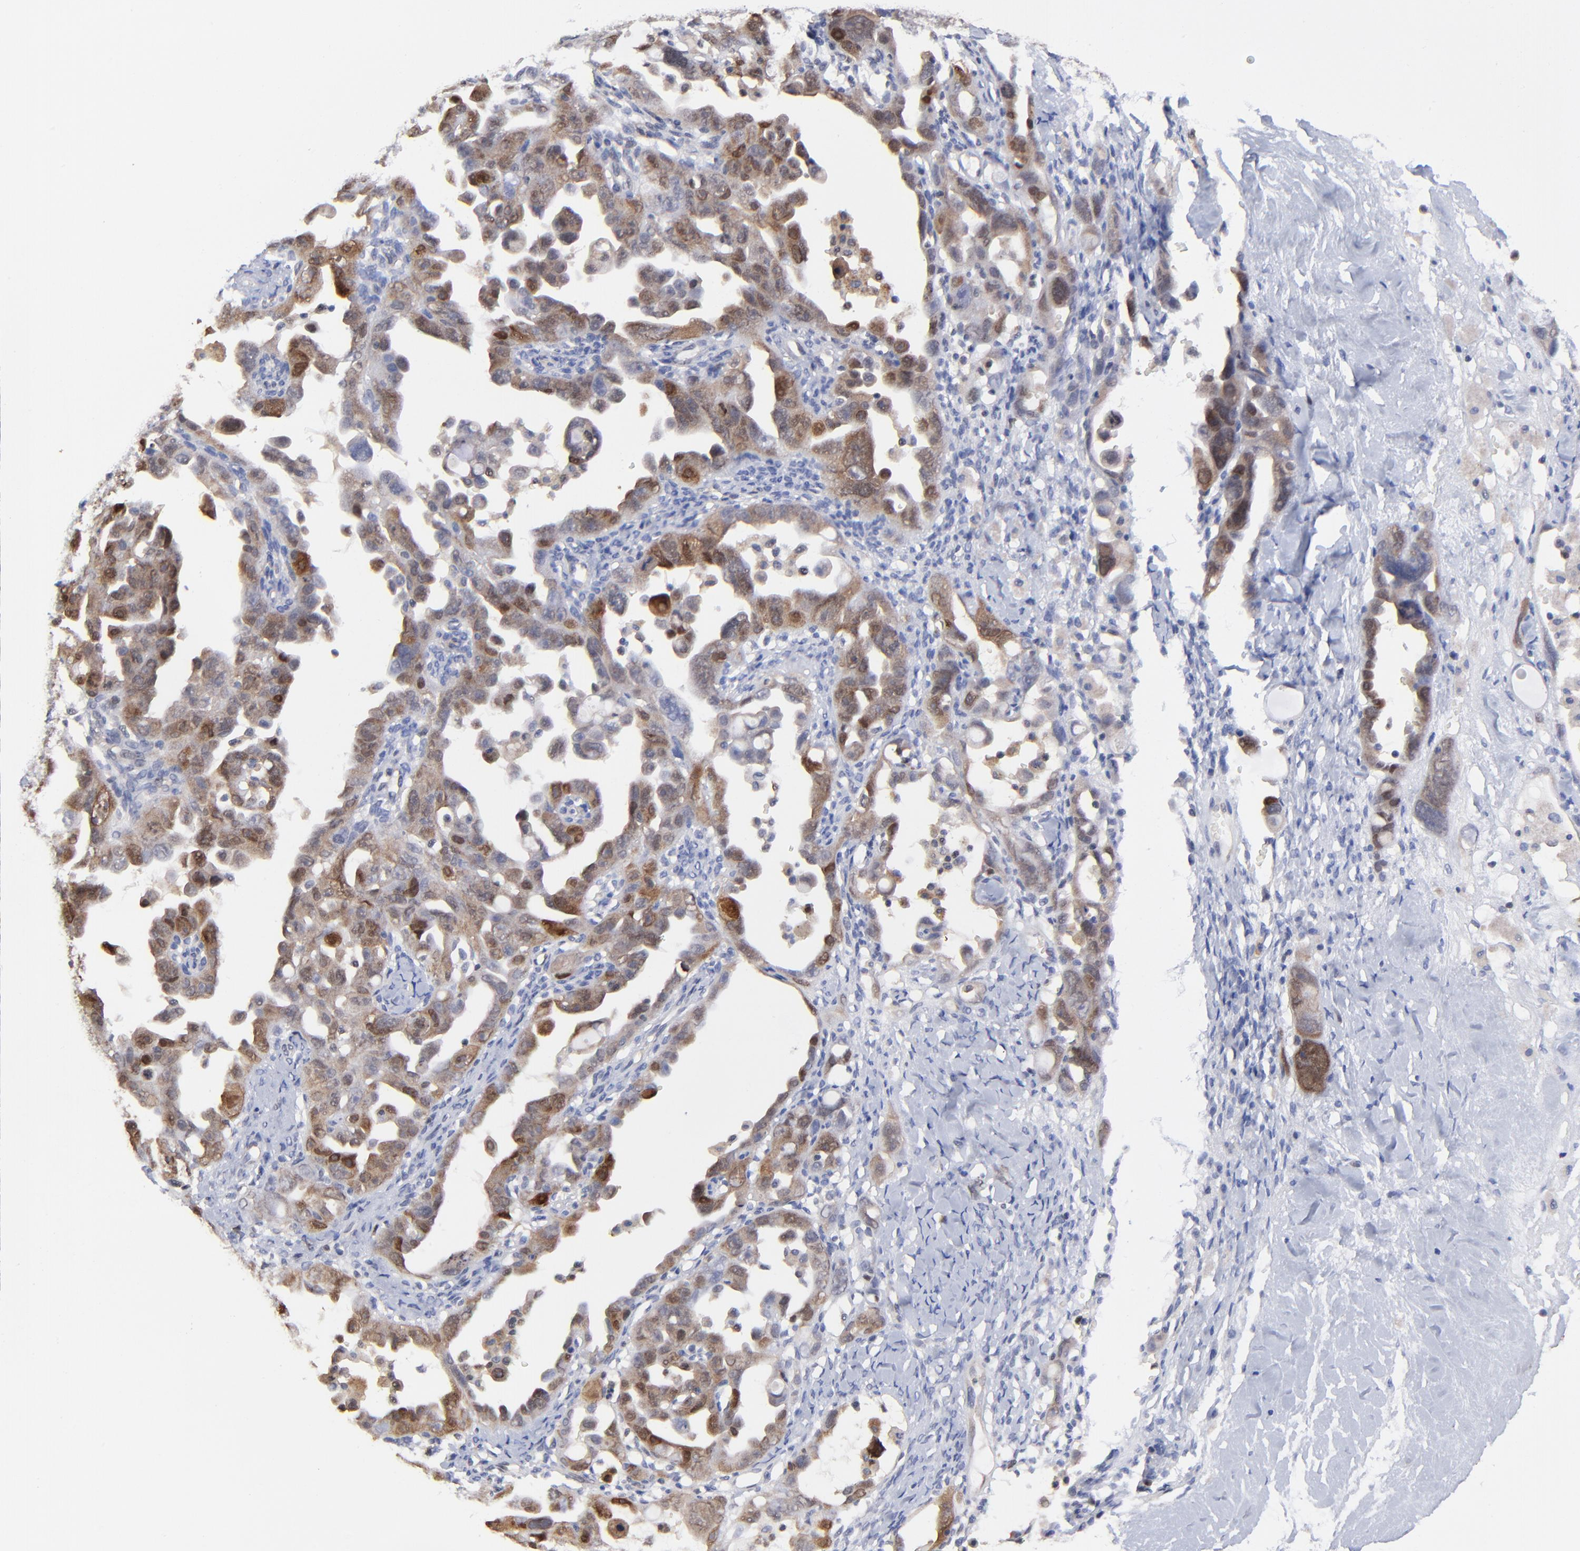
{"staining": {"intensity": "moderate", "quantity": ">75%", "location": "cytoplasmic/membranous,nuclear"}, "tissue": "ovarian cancer", "cell_type": "Tumor cells", "image_type": "cancer", "snomed": [{"axis": "morphology", "description": "Cystadenocarcinoma, serous, NOS"}, {"axis": "topography", "description": "Ovary"}], "caption": "DAB immunohistochemical staining of serous cystadenocarcinoma (ovarian) shows moderate cytoplasmic/membranous and nuclear protein positivity in approximately >75% of tumor cells.", "gene": "DCTPP1", "patient": {"sex": "female", "age": 66}}